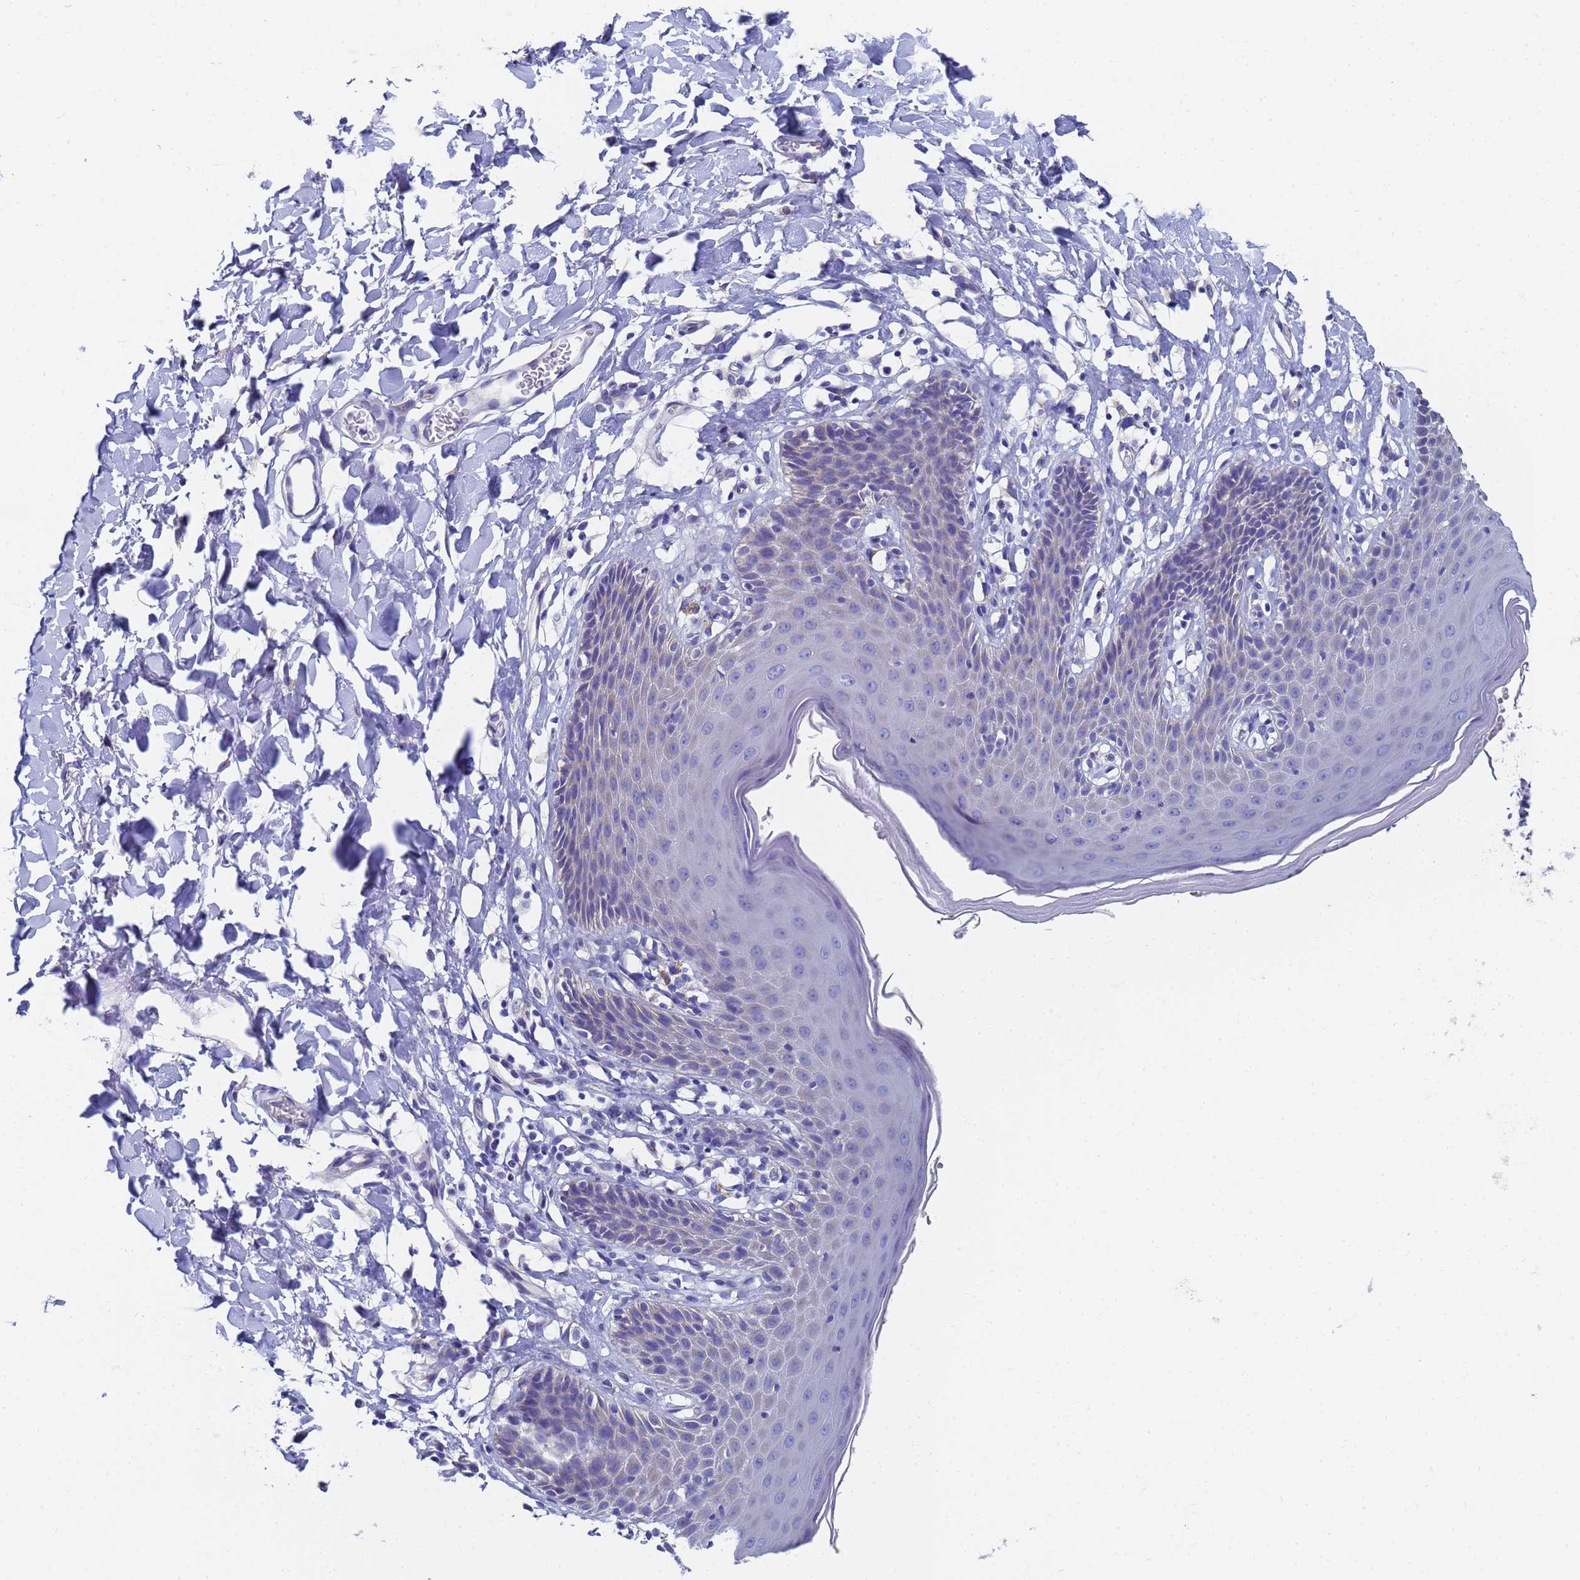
{"staining": {"intensity": "weak", "quantity": "<25%", "location": "cytoplasmic/membranous"}, "tissue": "skin", "cell_type": "Epidermal cells", "image_type": "normal", "snomed": [{"axis": "morphology", "description": "Normal tissue, NOS"}, {"axis": "topography", "description": "Vulva"}], "caption": "Immunohistochemistry photomicrograph of benign skin: human skin stained with DAB exhibits no significant protein positivity in epidermal cells. (DAB (3,3'-diaminobenzidine) IHC, high magnification).", "gene": "TM4SF4", "patient": {"sex": "female", "age": 68}}